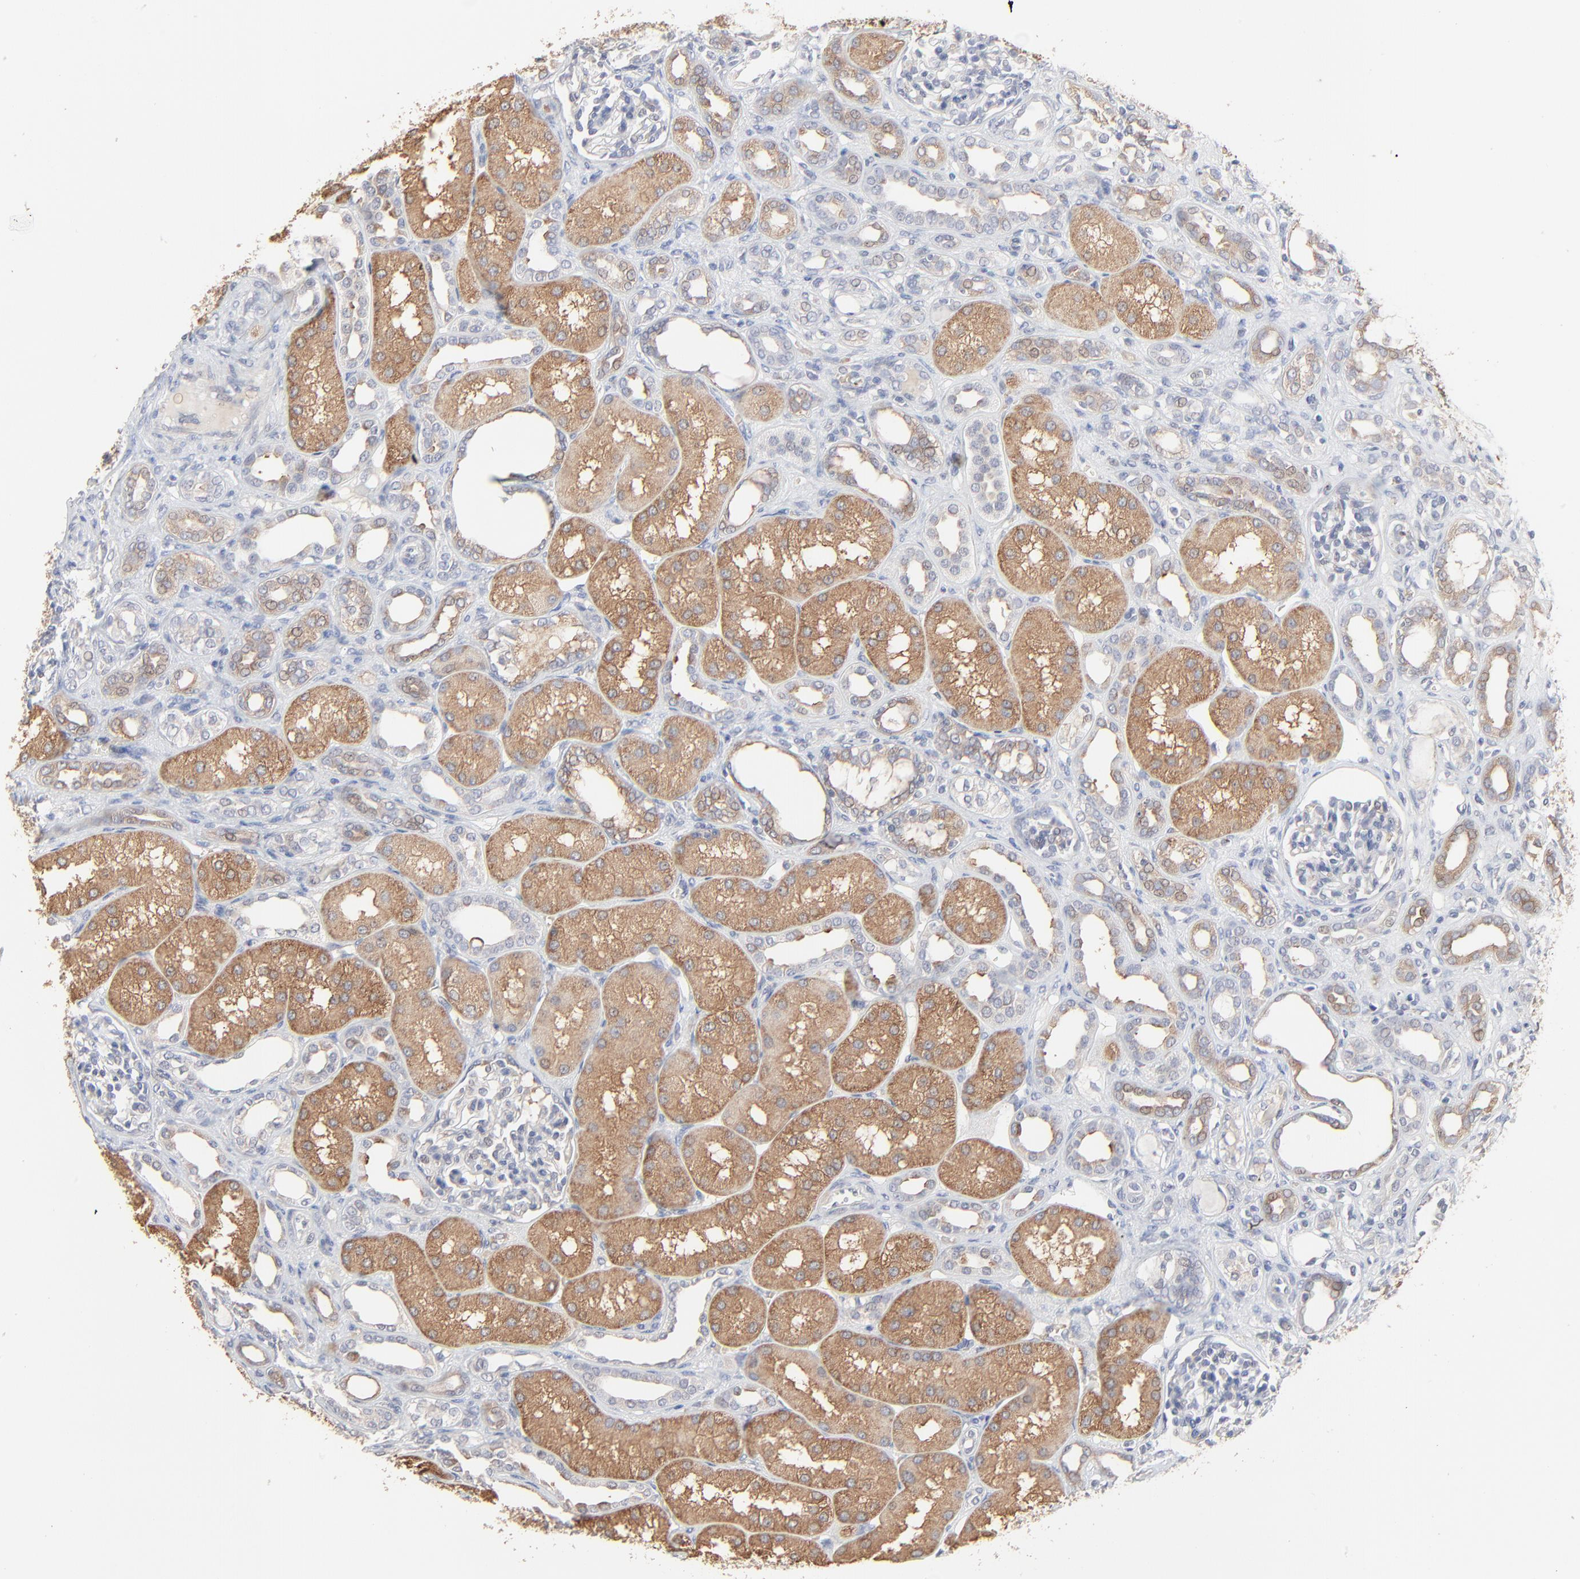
{"staining": {"intensity": "negative", "quantity": "none", "location": "none"}, "tissue": "kidney", "cell_type": "Cells in glomeruli", "image_type": "normal", "snomed": [{"axis": "morphology", "description": "Normal tissue, NOS"}, {"axis": "topography", "description": "Kidney"}], "caption": "DAB (3,3'-diaminobenzidine) immunohistochemical staining of normal kidney displays no significant positivity in cells in glomeruli.", "gene": "FANCB", "patient": {"sex": "male", "age": 7}}